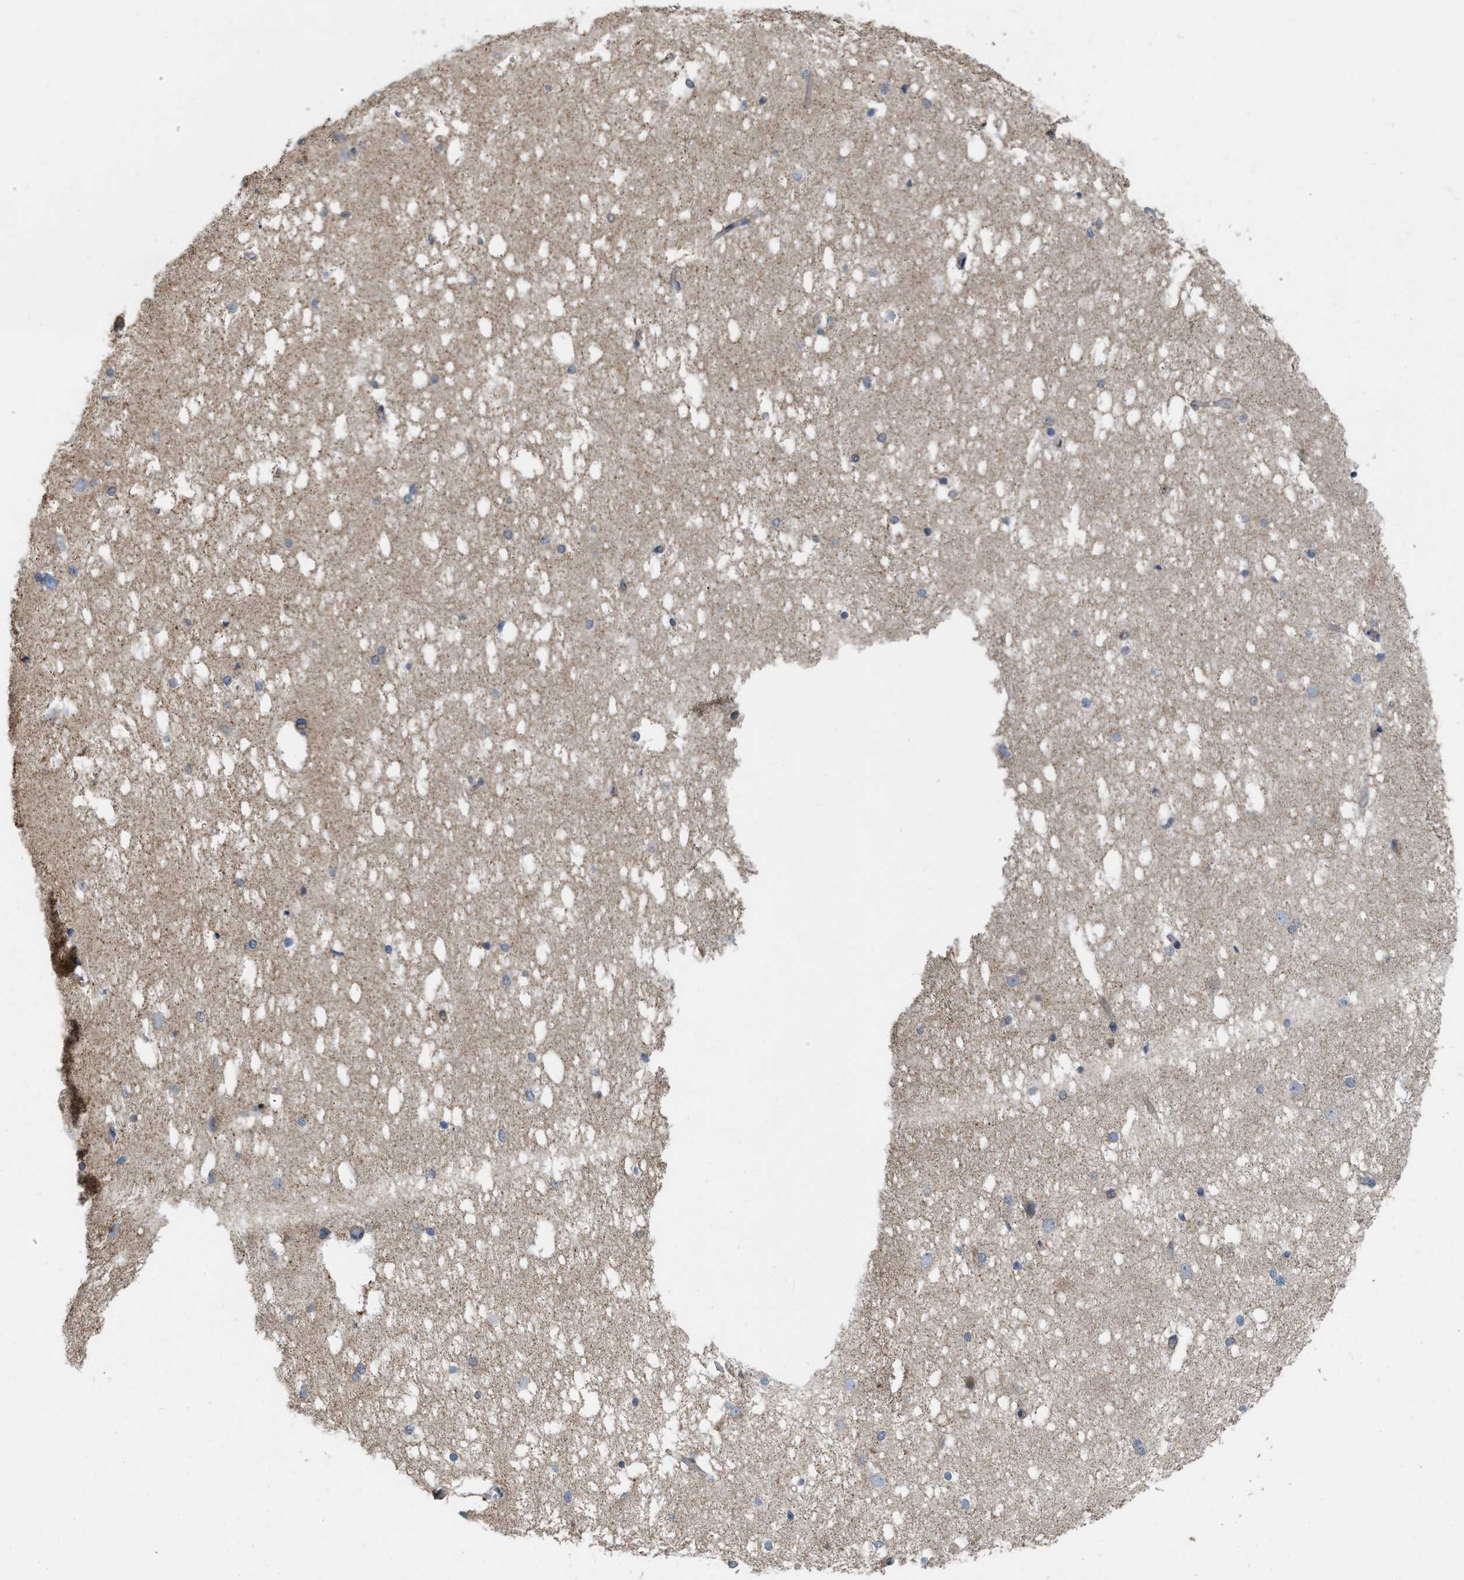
{"staining": {"intensity": "negative", "quantity": "none", "location": "none"}, "tissue": "hippocampus", "cell_type": "Glial cells", "image_type": "normal", "snomed": [{"axis": "morphology", "description": "Normal tissue, NOS"}, {"axis": "topography", "description": "Hippocampus"}], "caption": "DAB immunohistochemical staining of unremarkable hippocampus shows no significant staining in glial cells.", "gene": "NAPEPLD", "patient": {"sex": "female", "age": 19}}